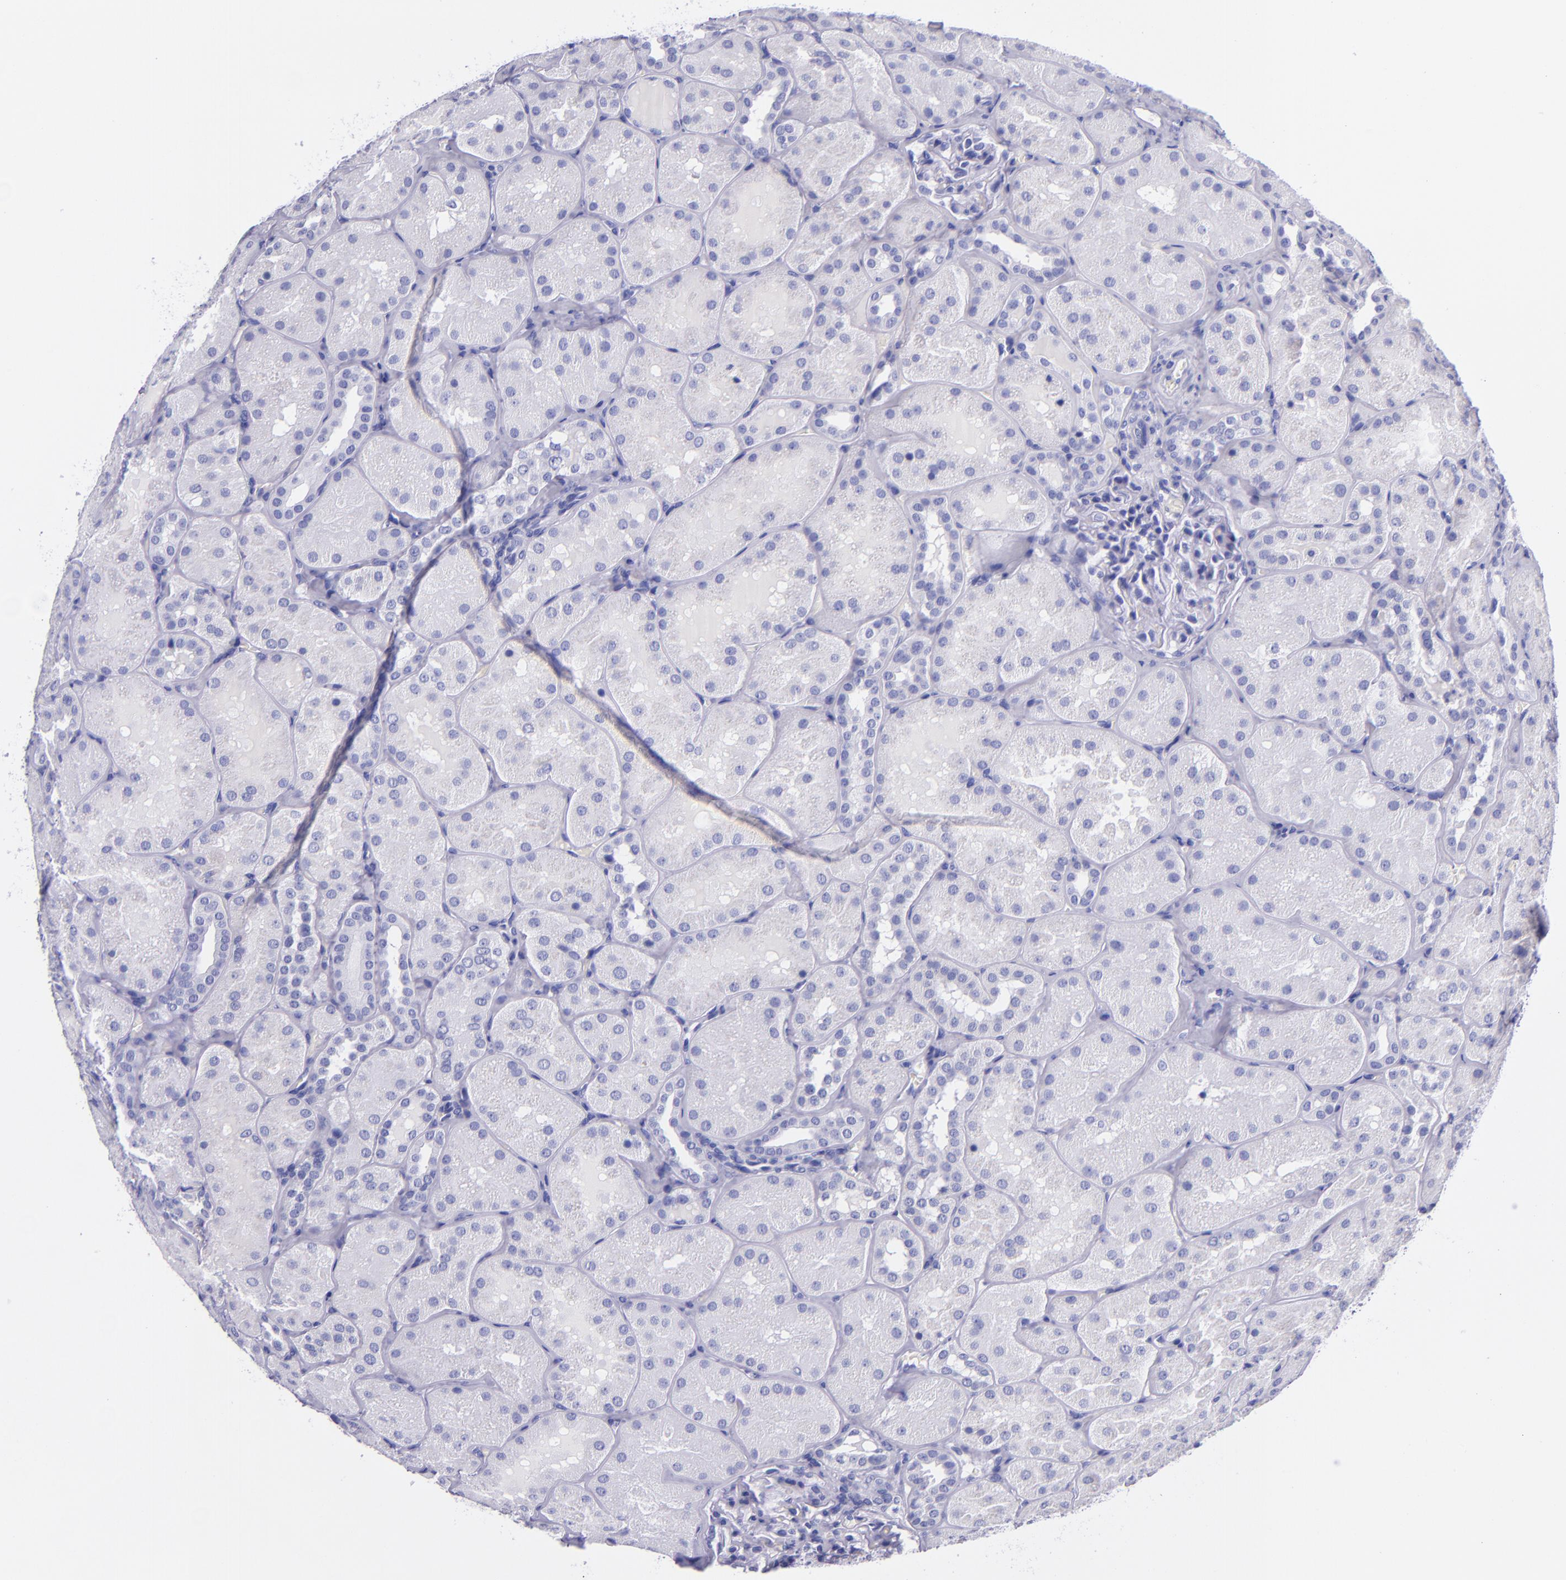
{"staining": {"intensity": "negative", "quantity": "none", "location": "none"}, "tissue": "kidney", "cell_type": "Cells in glomeruli", "image_type": "normal", "snomed": [{"axis": "morphology", "description": "Normal tissue, NOS"}, {"axis": "topography", "description": "Kidney"}], "caption": "The IHC micrograph has no significant expression in cells in glomeruli of kidney. (Brightfield microscopy of DAB (3,3'-diaminobenzidine) IHC at high magnification).", "gene": "MBP", "patient": {"sex": "male", "age": 28}}